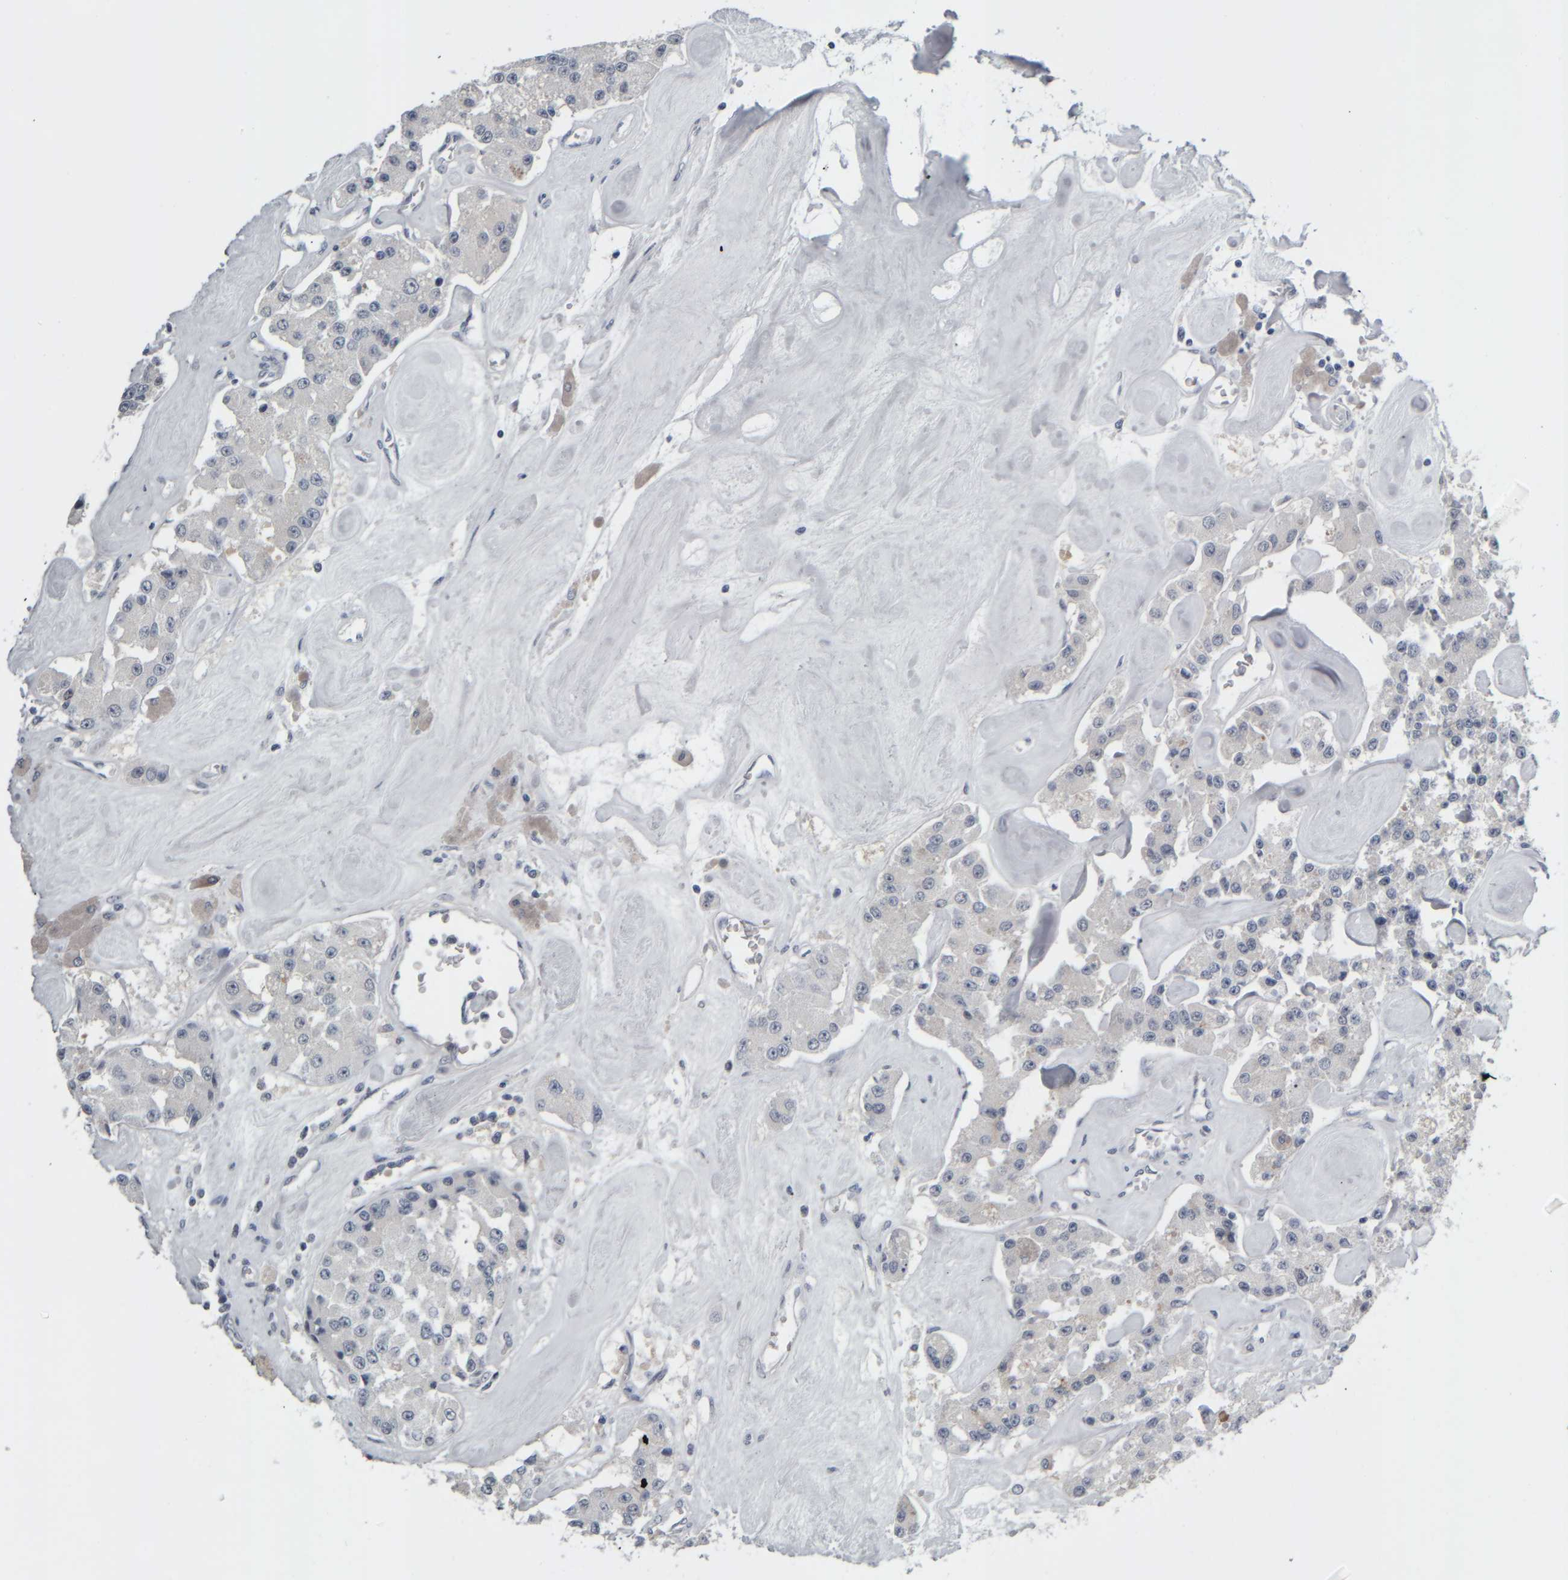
{"staining": {"intensity": "negative", "quantity": "none", "location": "none"}, "tissue": "carcinoid", "cell_type": "Tumor cells", "image_type": "cancer", "snomed": [{"axis": "morphology", "description": "Carcinoid, malignant, NOS"}, {"axis": "topography", "description": "Pancreas"}], "caption": "Human carcinoid (malignant) stained for a protein using immunohistochemistry (IHC) exhibits no positivity in tumor cells.", "gene": "COL14A1", "patient": {"sex": "male", "age": 41}}